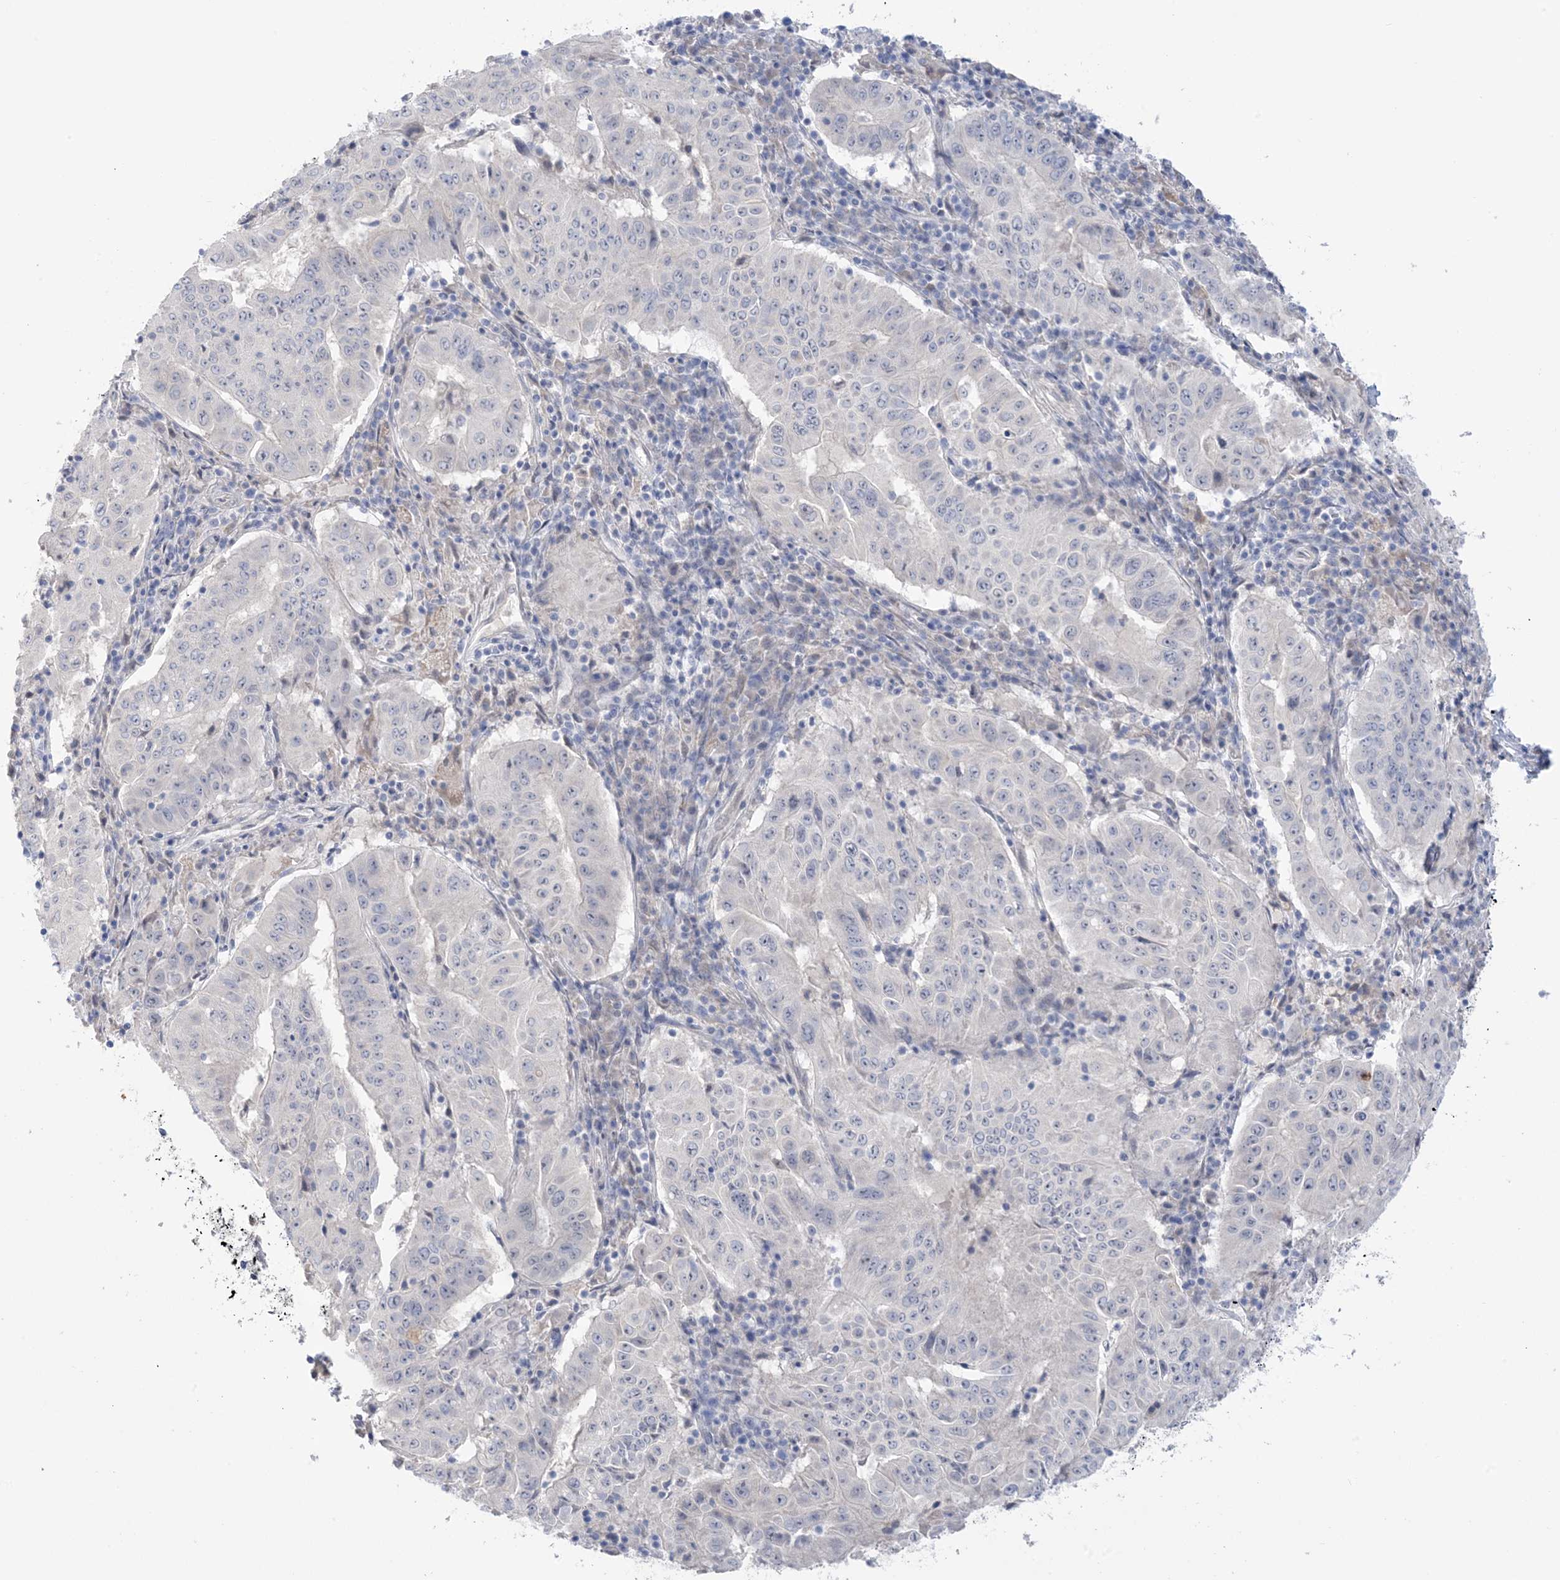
{"staining": {"intensity": "negative", "quantity": "none", "location": "none"}, "tissue": "pancreatic cancer", "cell_type": "Tumor cells", "image_type": "cancer", "snomed": [{"axis": "morphology", "description": "Adenocarcinoma, NOS"}, {"axis": "topography", "description": "Pancreas"}], "caption": "Tumor cells show no significant protein expression in pancreatic adenocarcinoma. Nuclei are stained in blue.", "gene": "TTYH1", "patient": {"sex": "male", "age": 63}}